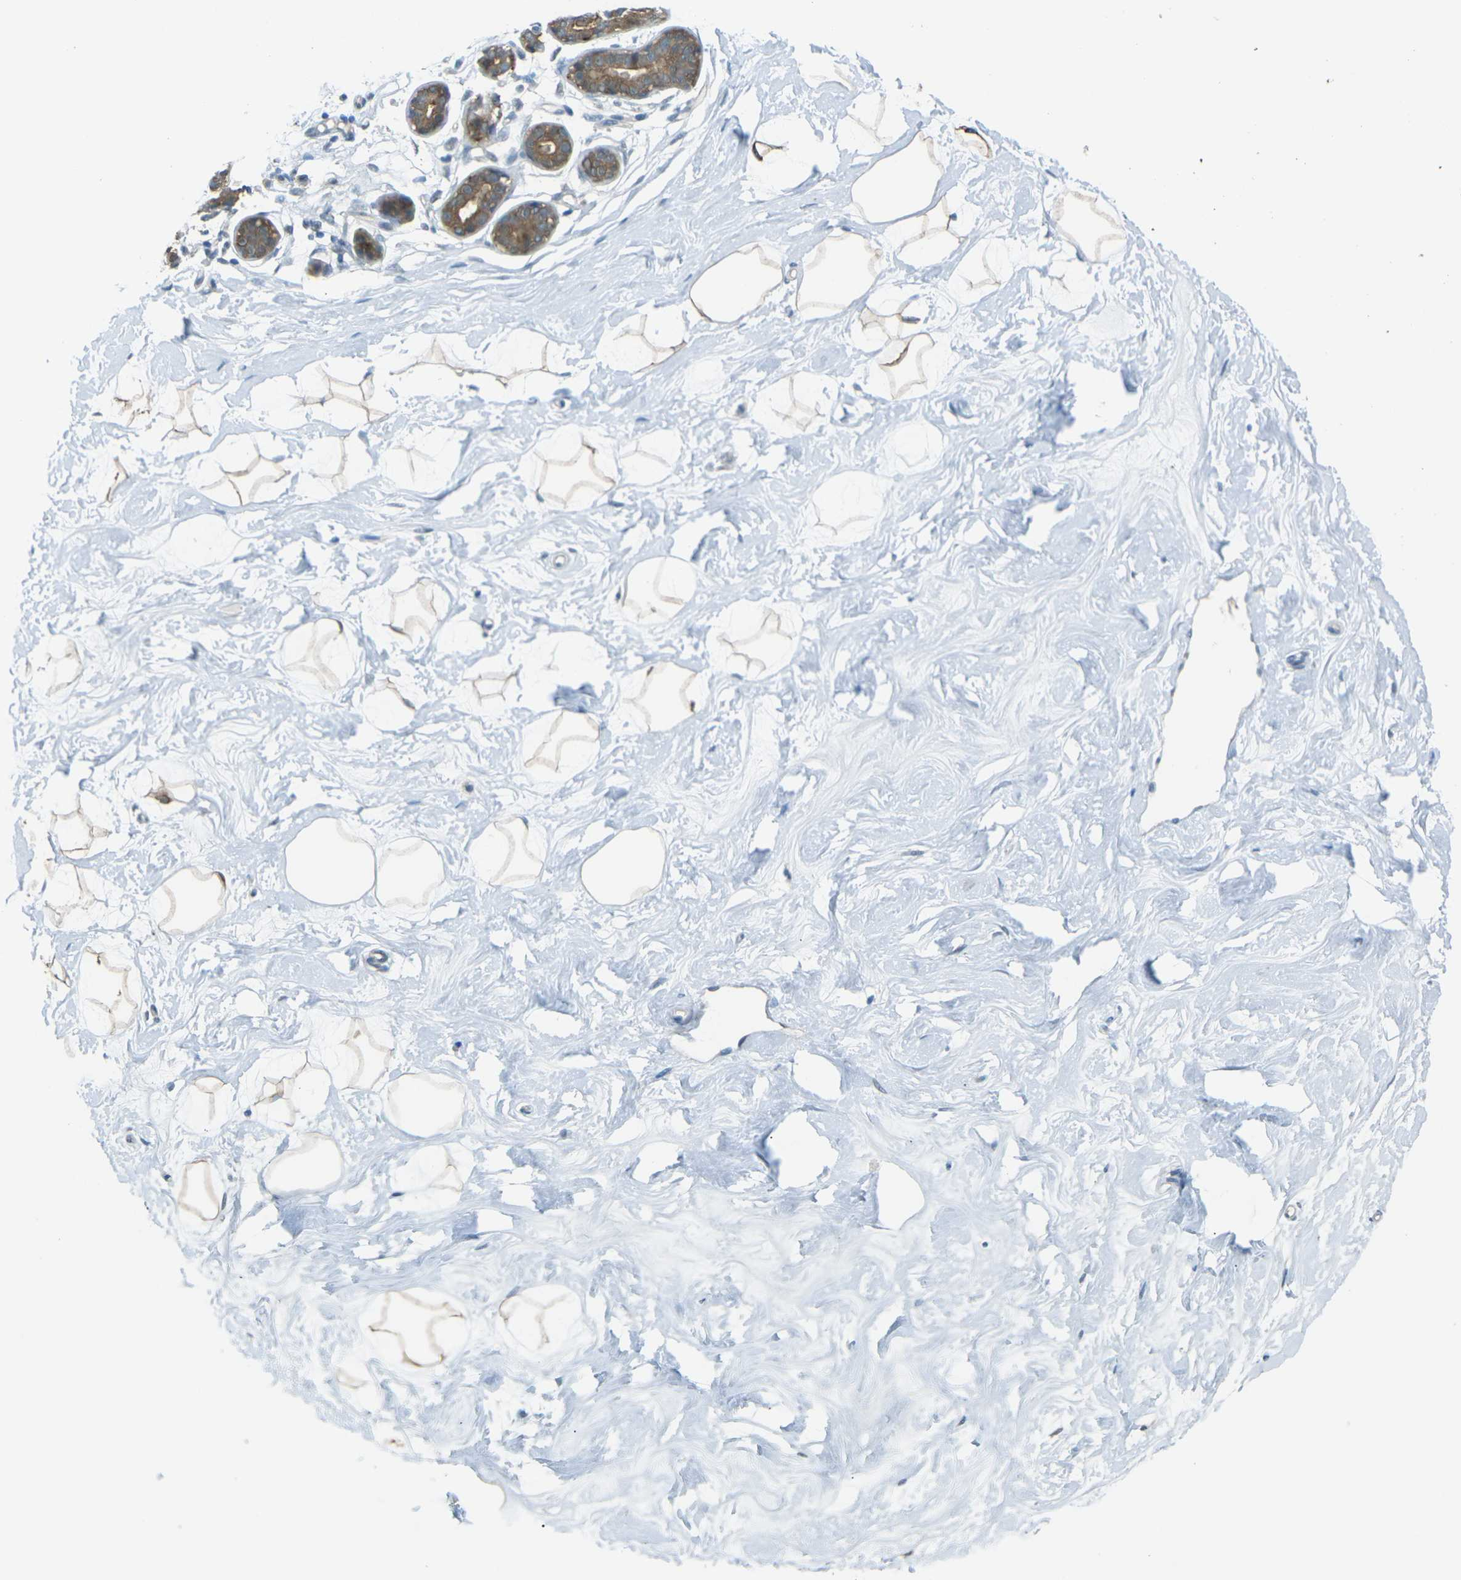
{"staining": {"intensity": "weak", "quantity": ">75%", "location": "cytoplasmic/membranous"}, "tissue": "breast", "cell_type": "Adipocytes", "image_type": "normal", "snomed": [{"axis": "morphology", "description": "Normal tissue, NOS"}, {"axis": "topography", "description": "Breast"}], "caption": "Brown immunohistochemical staining in normal human breast exhibits weak cytoplasmic/membranous staining in approximately >75% of adipocytes.", "gene": "PIEZO2", "patient": {"sex": "female", "age": 23}}